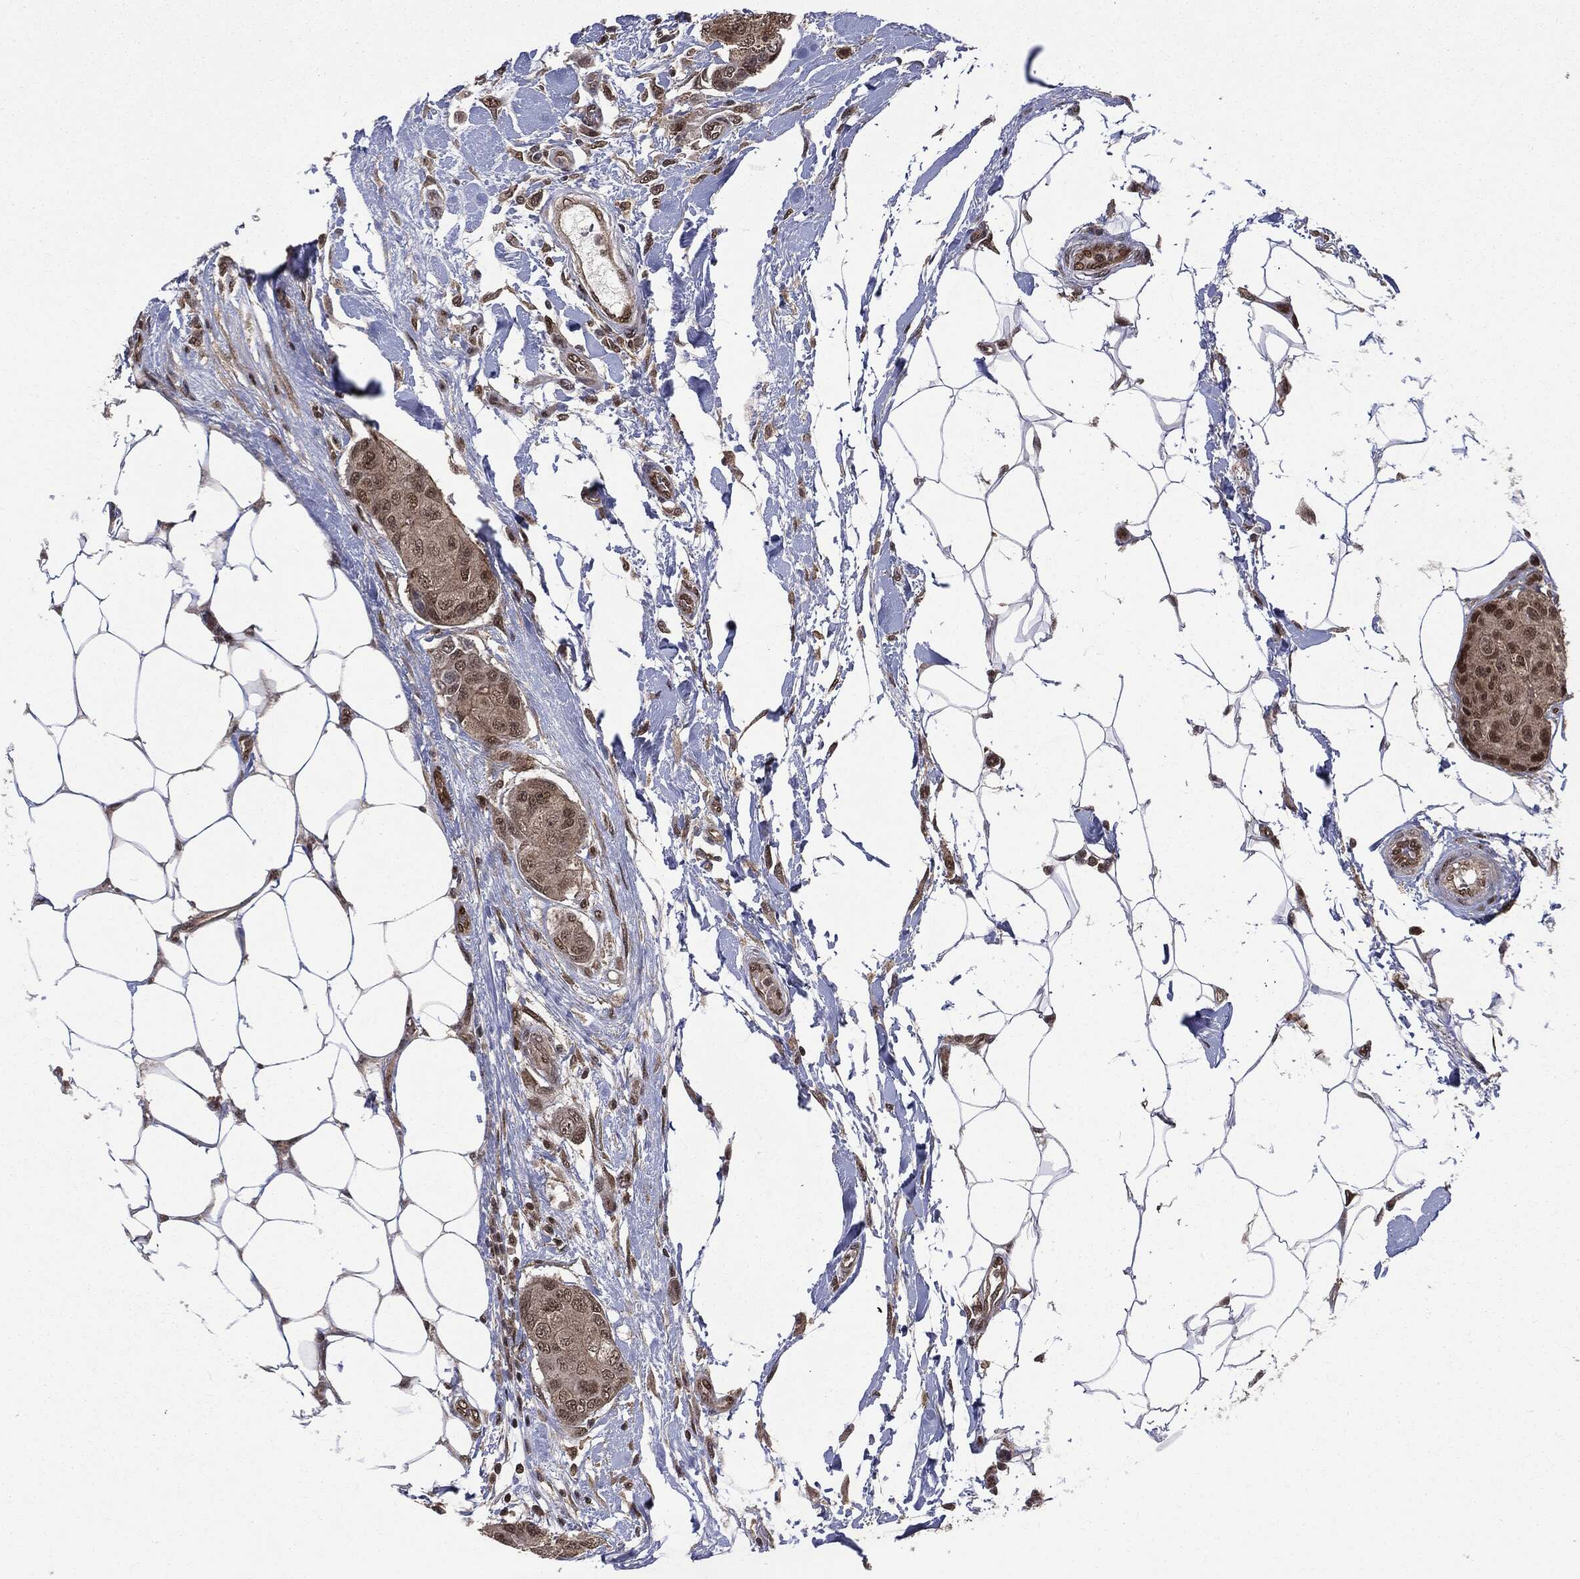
{"staining": {"intensity": "moderate", "quantity": "25%-75%", "location": "cytoplasmic/membranous,nuclear"}, "tissue": "breast cancer", "cell_type": "Tumor cells", "image_type": "cancer", "snomed": [{"axis": "morphology", "description": "Duct carcinoma"}, {"axis": "topography", "description": "Breast"}, {"axis": "topography", "description": "Lymph node"}], "caption": "Approximately 25%-75% of tumor cells in invasive ductal carcinoma (breast) exhibit moderate cytoplasmic/membranous and nuclear protein expression as visualized by brown immunohistochemical staining.", "gene": "PTPA", "patient": {"sex": "female", "age": 80}}